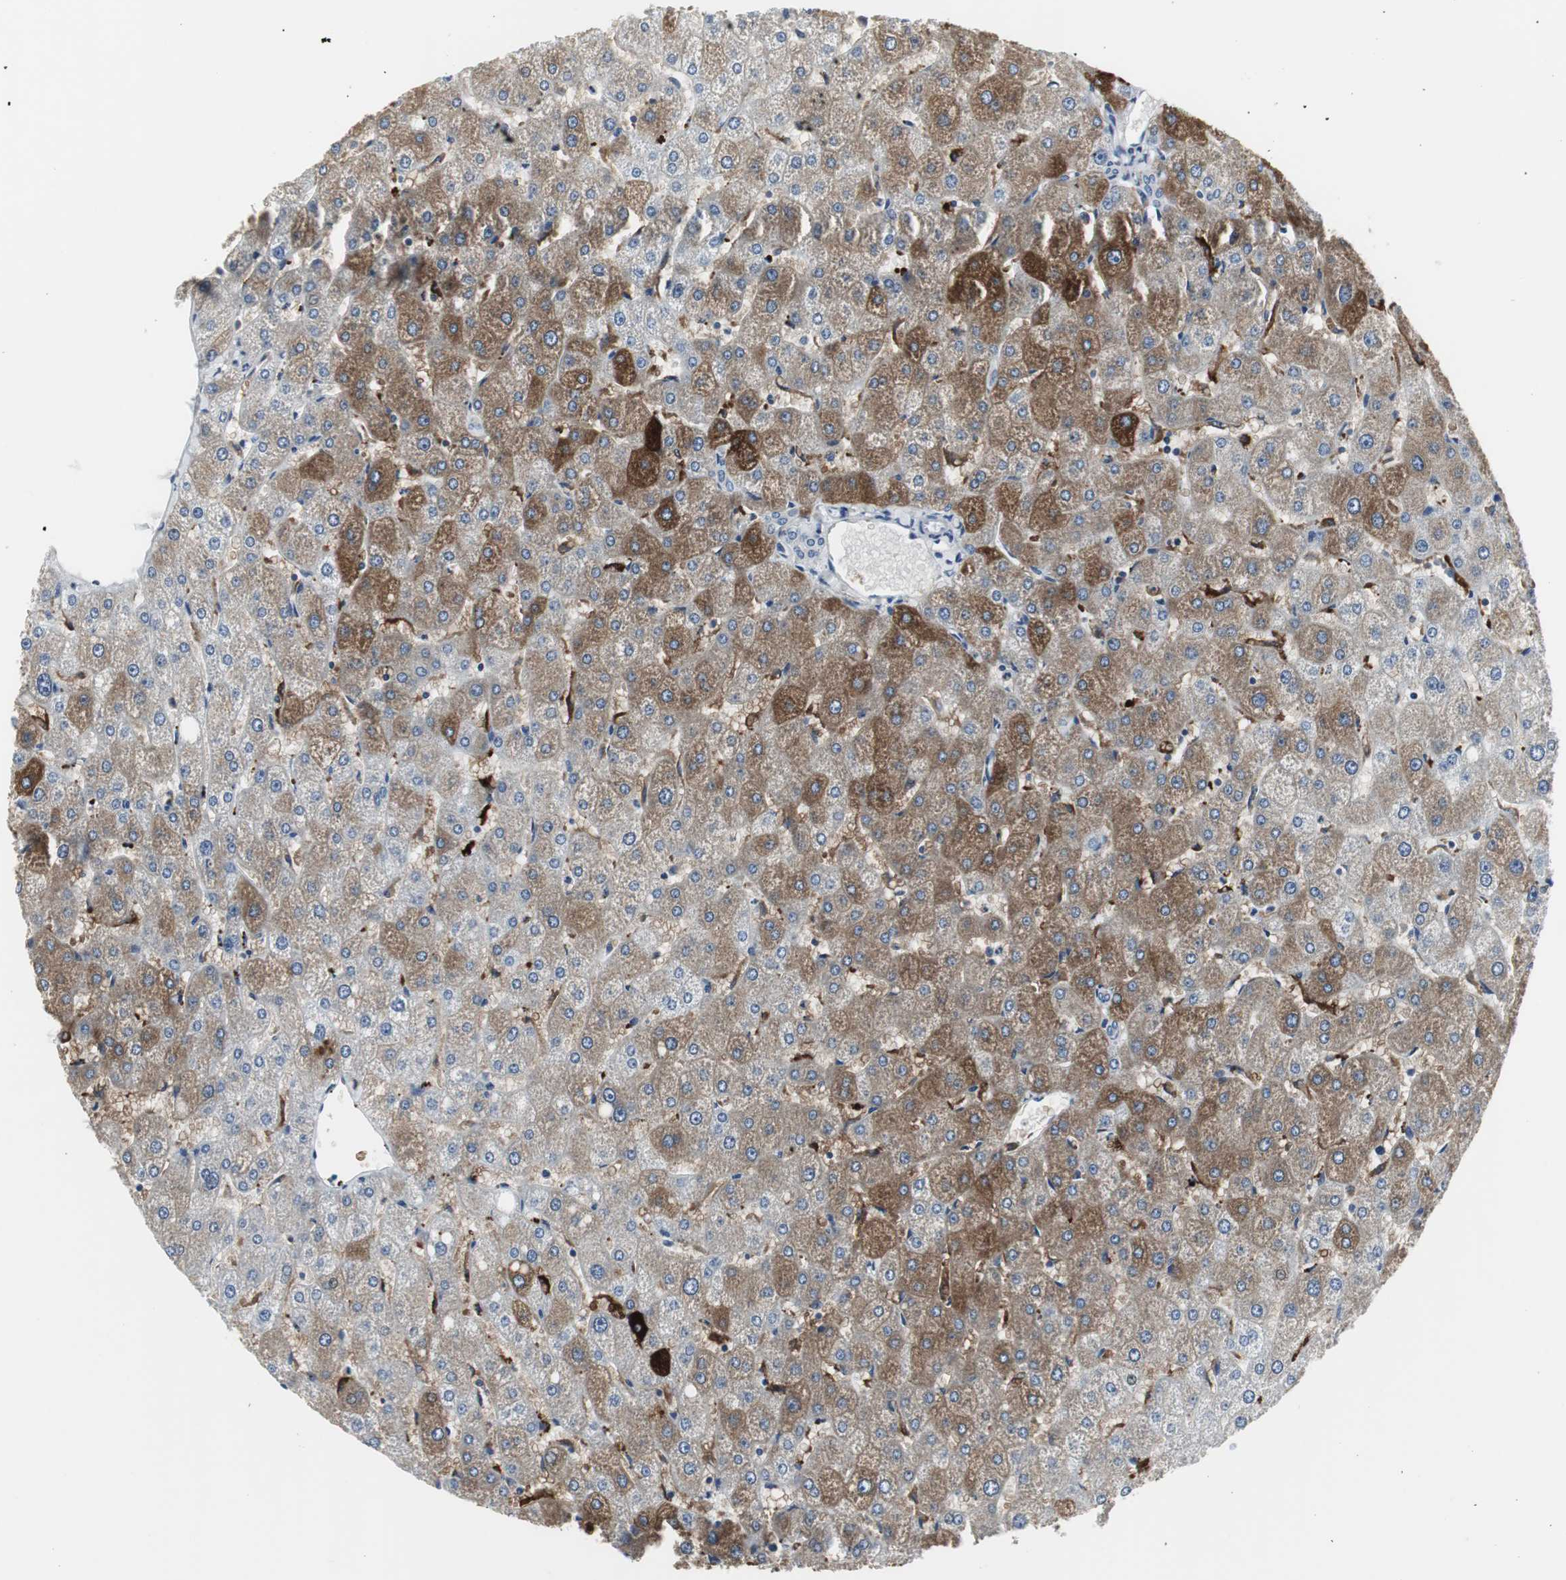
{"staining": {"intensity": "negative", "quantity": "none", "location": "none"}, "tissue": "liver", "cell_type": "Cholangiocytes", "image_type": "normal", "snomed": [{"axis": "morphology", "description": "Normal tissue, NOS"}, {"axis": "topography", "description": "Liver"}], "caption": "Cholangiocytes show no significant protein expression in benign liver.", "gene": "PI15", "patient": {"sex": "male", "age": 67}}